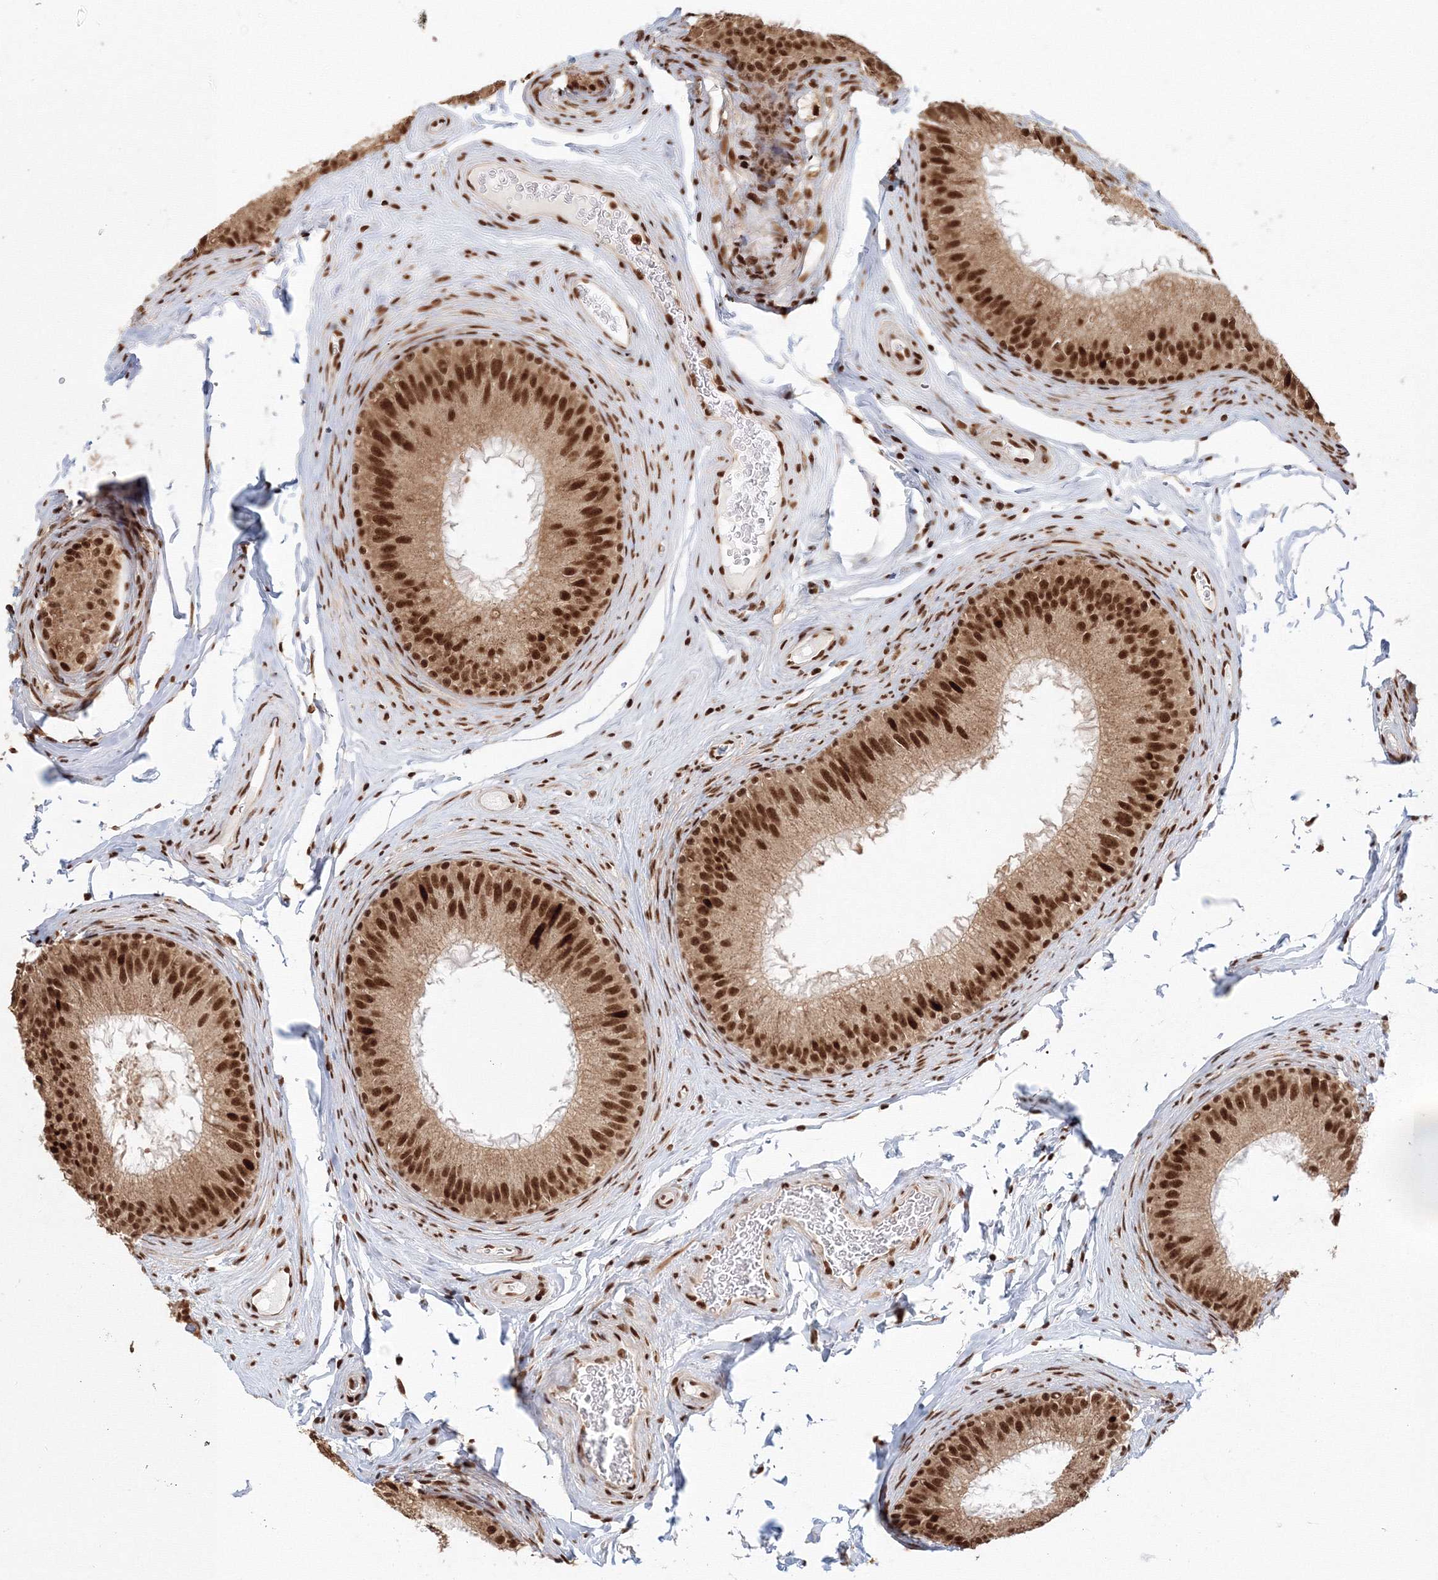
{"staining": {"intensity": "strong", "quantity": ">75%", "location": "nuclear"}, "tissue": "epididymis", "cell_type": "Glandular cells", "image_type": "normal", "snomed": [{"axis": "morphology", "description": "Normal tissue, NOS"}, {"axis": "topography", "description": "Epididymis"}], "caption": "Benign epididymis reveals strong nuclear staining in about >75% of glandular cells.", "gene": "KIF20A", "patient": {"sex": "male", "age": 32}}